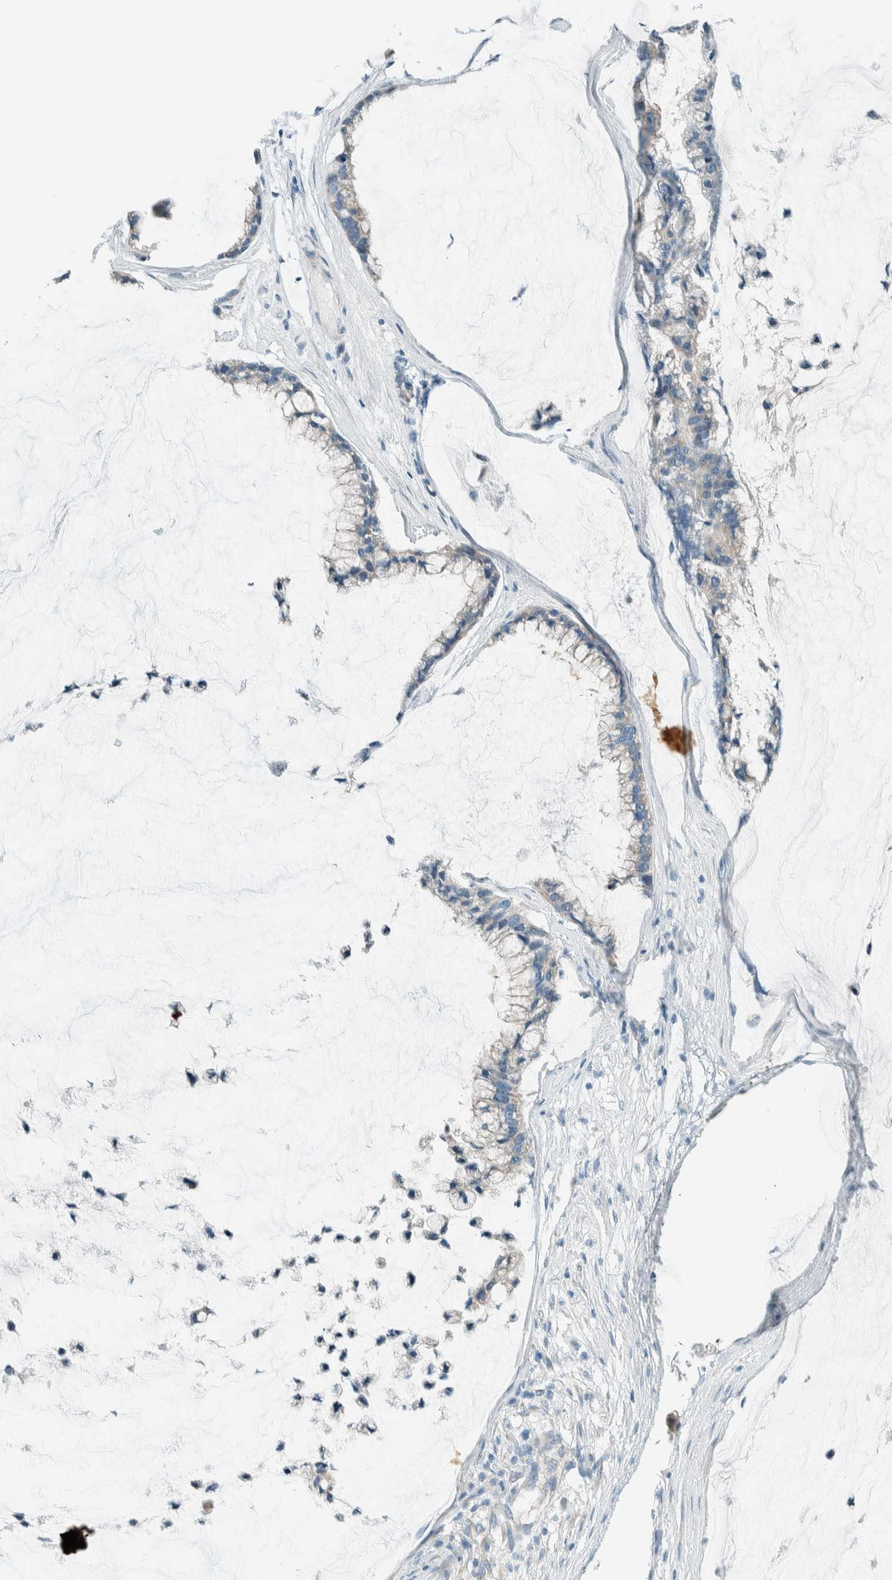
{"staining": {"intensity": "weak", "quantity": "<25%", "location": "cytoplasmic/membranous"}, "tissue": "ovarian cancer", "cell_type": "Tumor cells", "image_type": "cancer", "snomed": [{"axis": "morphology", "description": "Cystadenocarcinoma, mucinous, NOS"}, {"axis": "topography", "description": "Ovary"}], "caption": "A micrograph of human ovarian mucinous cystadenocarcinoma is negative for staining in tumor cells. (Immunohistochemistry (ihc), brightfield microscopy, high magnification).", "gene": "ALDH7A1", "patient": {"sex": "female", "age": 39}}